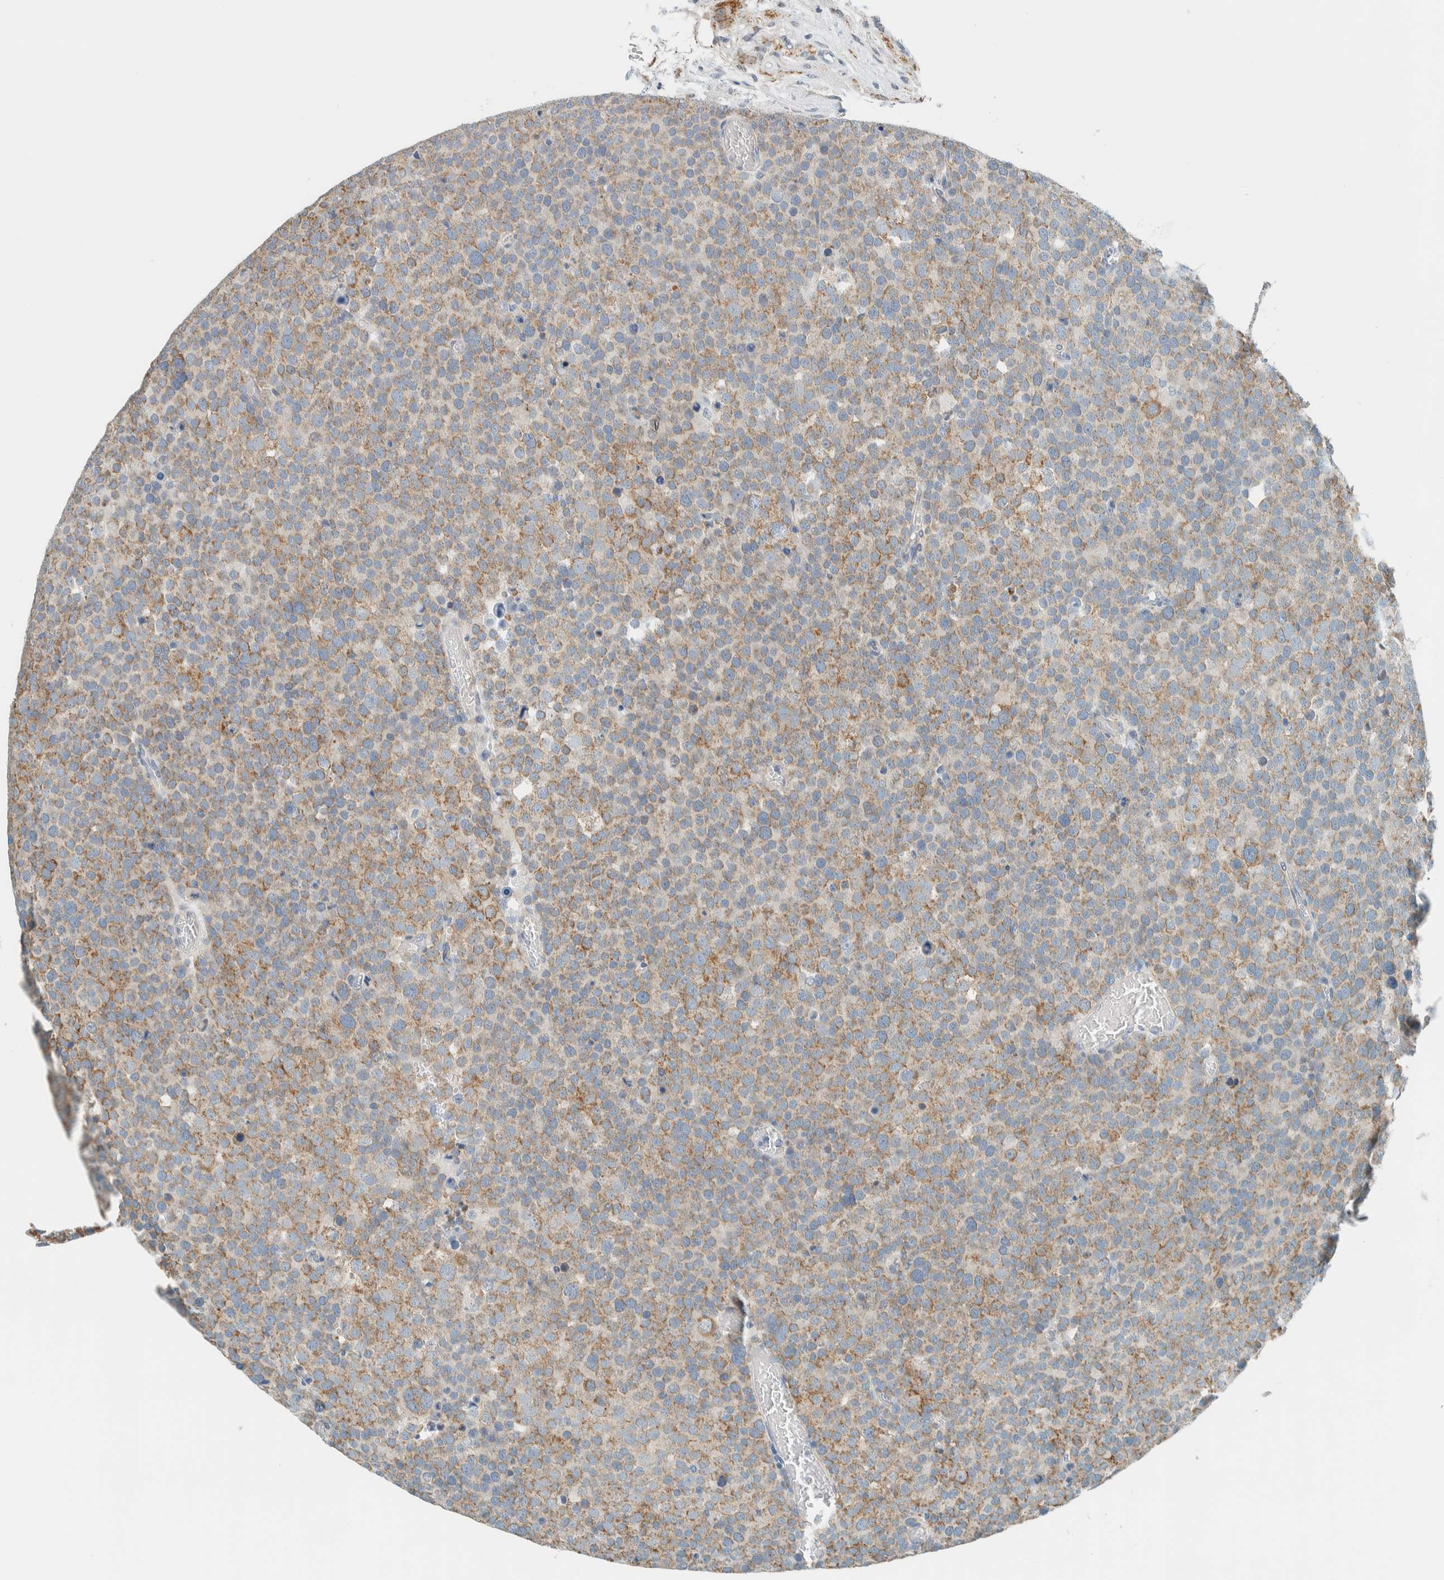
{"staining": {"intensity": "moderate", "quantity": ">75%", "location": "cytoplasmic/membranous"}, "tissue": "testis cancer", "cell_type": "Tumor cells", "image_type": "cancer", "snomed": [{"axis": "morphology", "description": "Seminoma, NOS"}, {"axis": "topography", "description": "Testis"}], "caption": "Protein expression analysis of human testis cancer reveals moderate cytoplasmic/membranous staining in about >75% of tumor cells. (brown staining indicates protein expression, while blue staining denotes nuclei).", "gene": "ALDH7A1", "patient": {"sex": "male", "age": 71}}